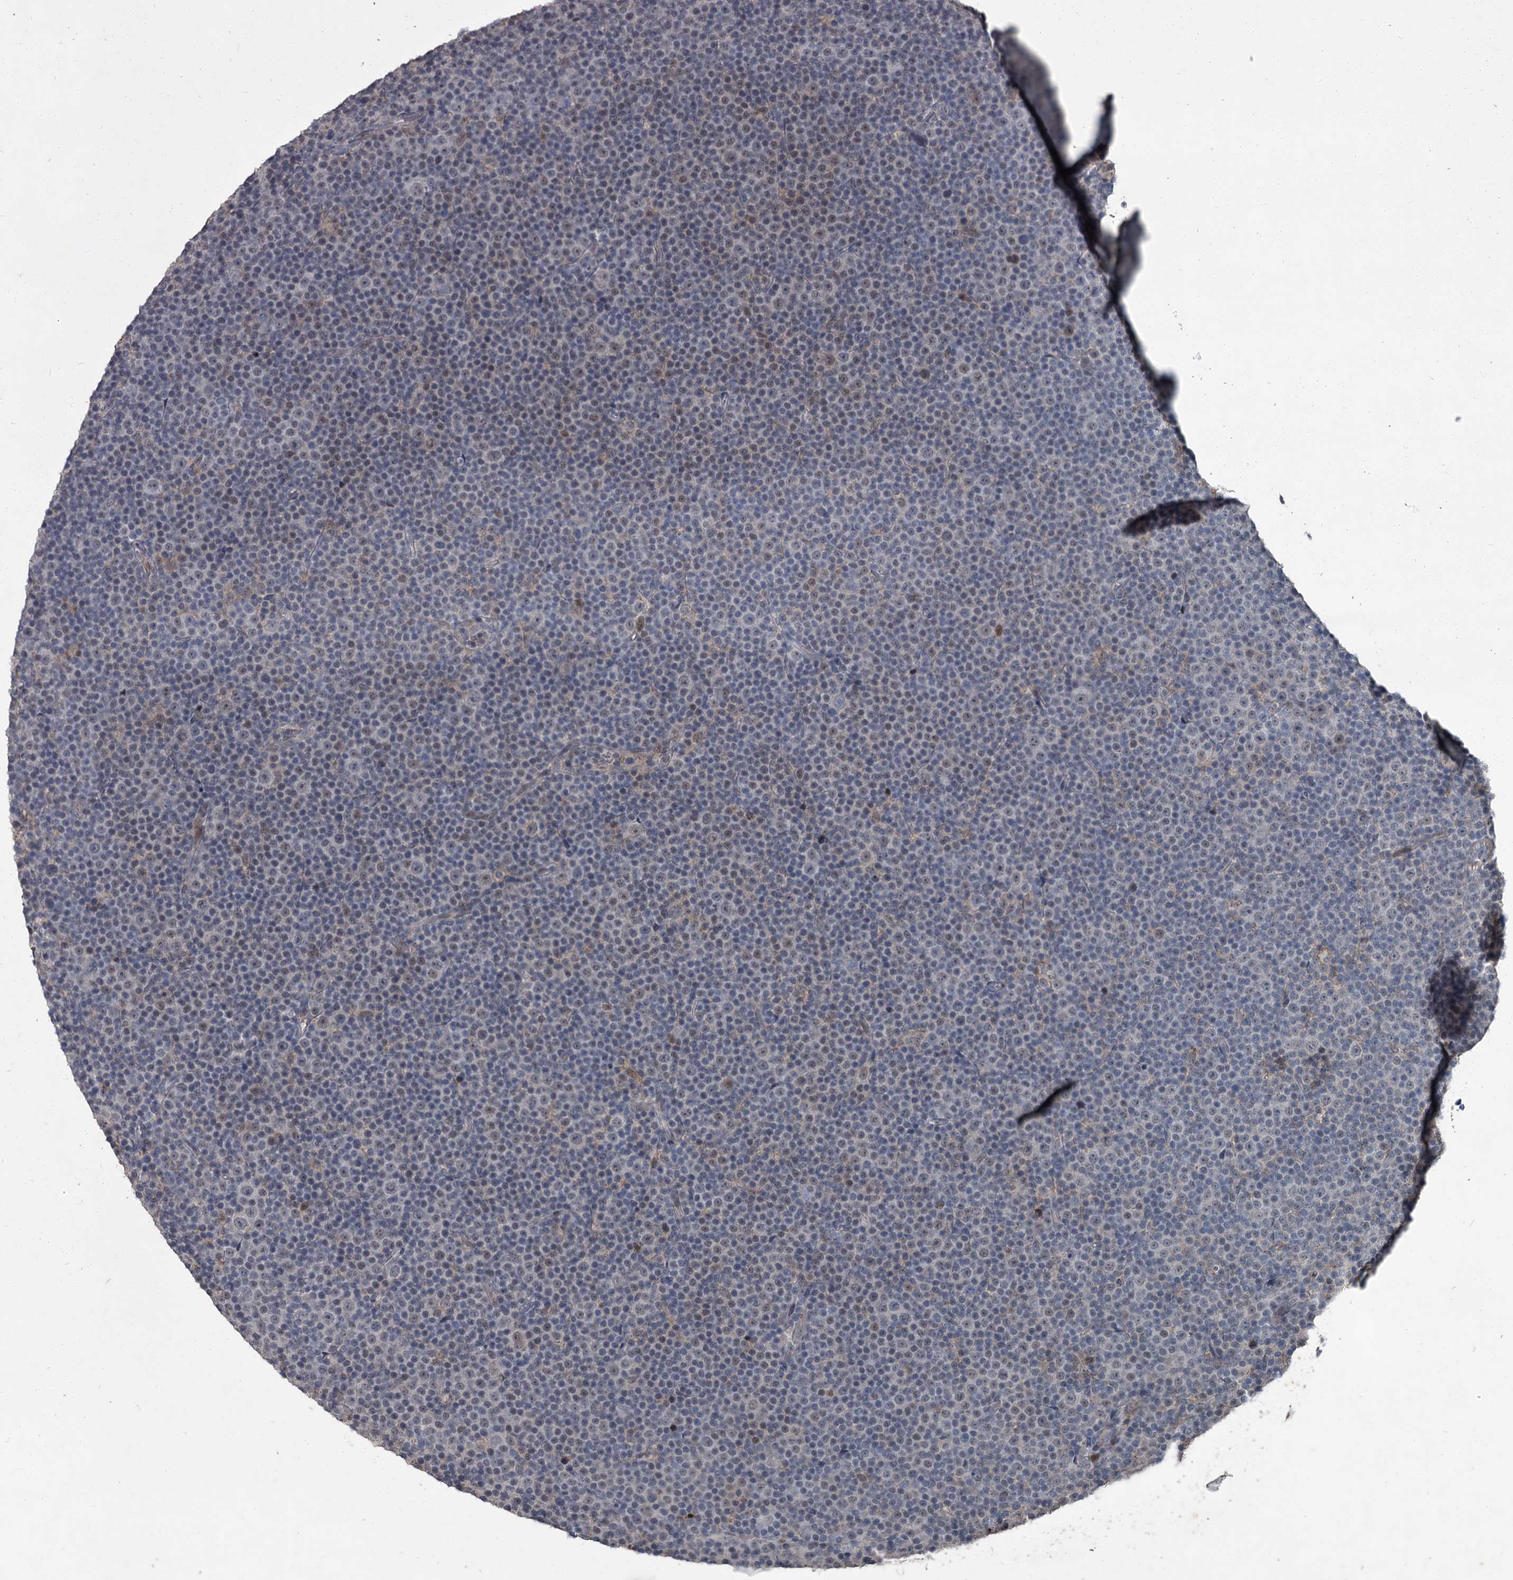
{"staining": {"intensity": "negative", "quantity": "none", "location": "none"}, "tissue": "lymphoma", "cell_type": "Tumor cells", "image_type": "cancer", "snomed": [{"axis": "morphology", "description": "Malignant lymphoma, non-Hodgkin's type, Low grade"}, {"axis": "topography", "description": "Lymph node"}], "caption": "Immunohistochemistry of low-grade malignant lymphoma, non-Hodgkin's type displays no expression in tumor cells. (Brightfield microscopy of DAB (3,3'-diaminobenzidine) immunohistochemistry at high magnification).", "gene": "FLVCR2", "patient": {"sex": "female", "age": 67}}